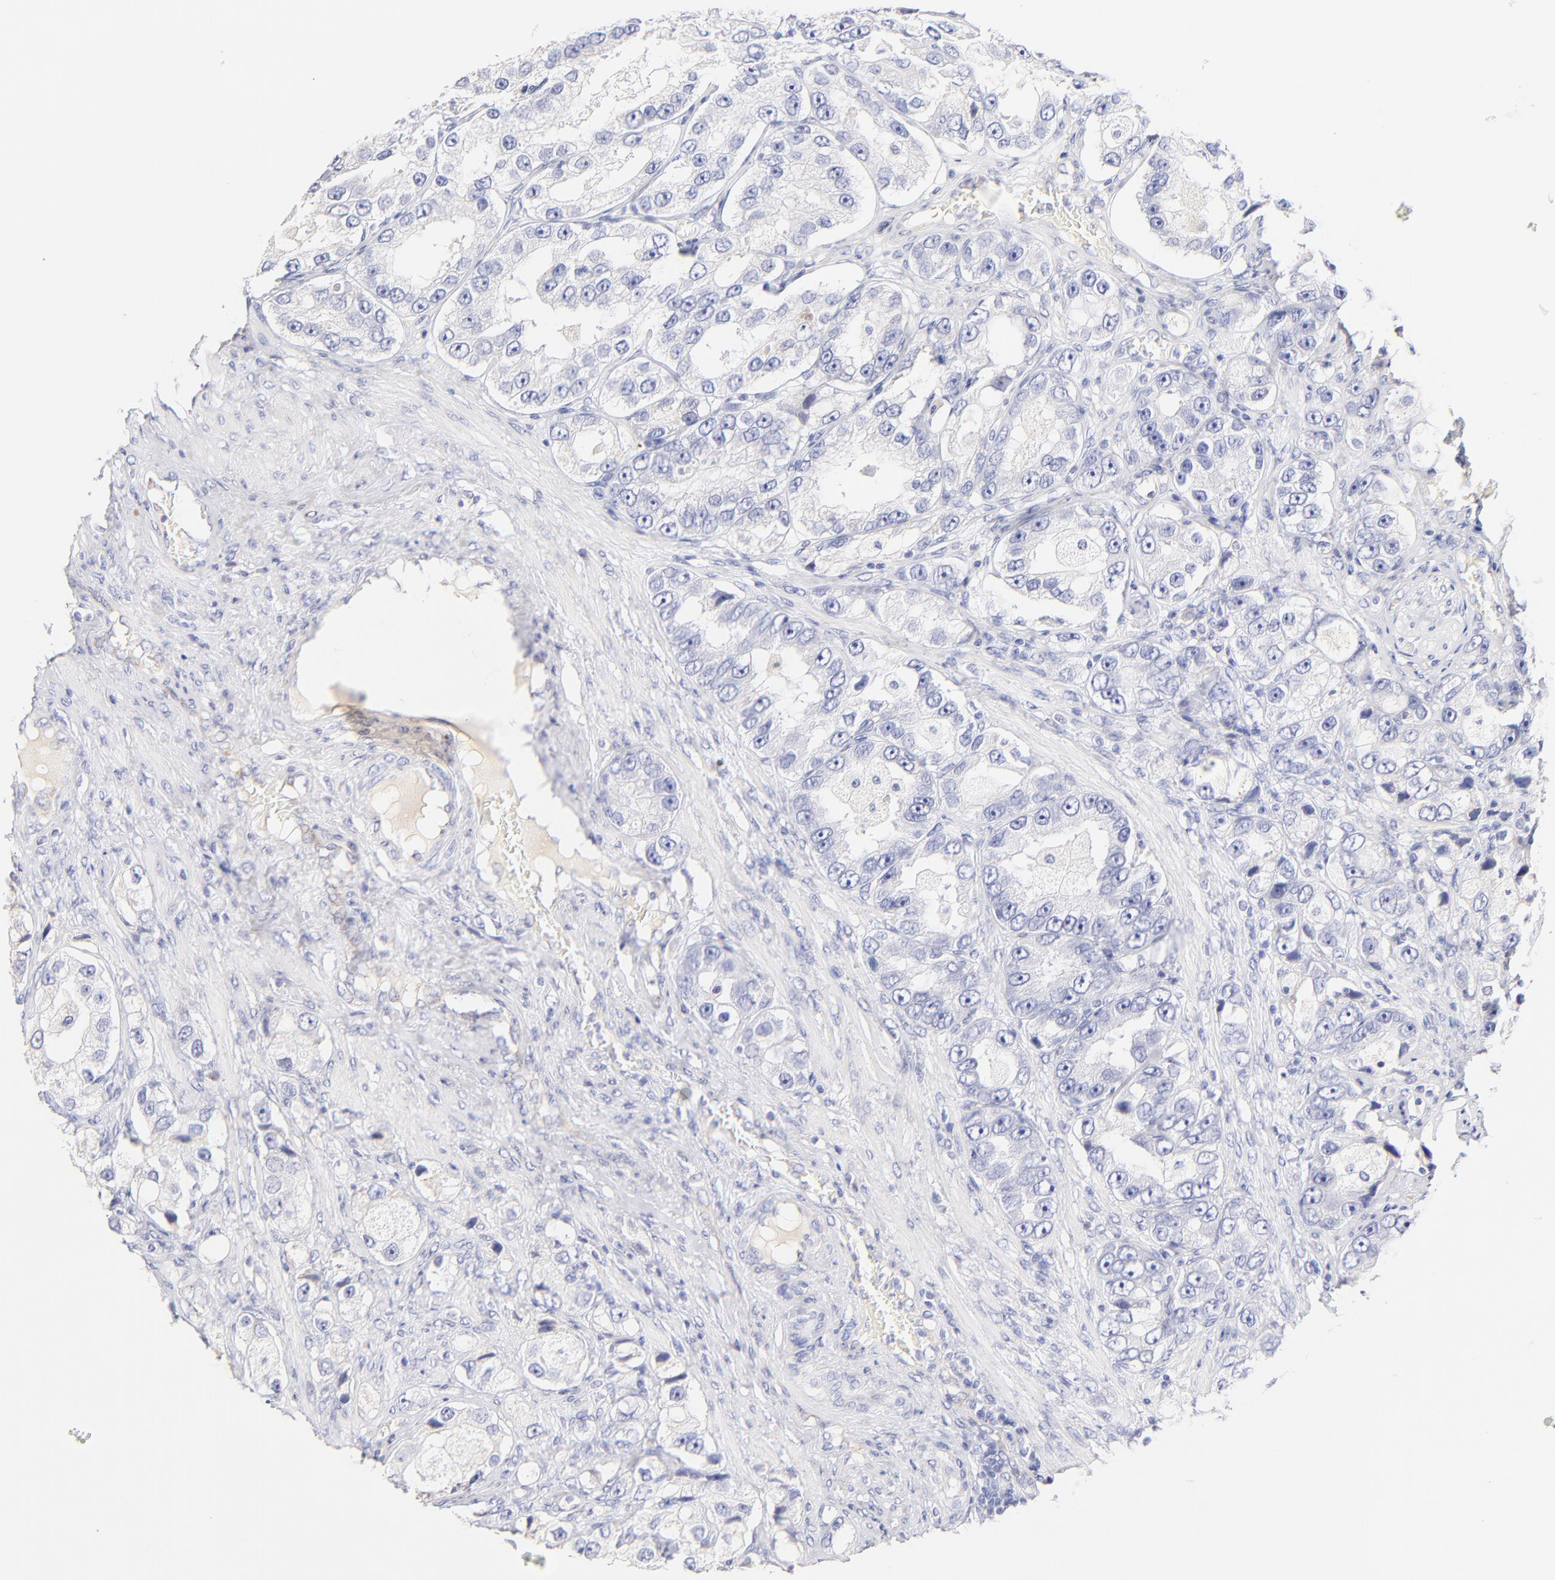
{"staining": {"intensity": "negative", "quantity": "none", "location": "none"}, "tissue": "prostate cancer", "cell_type": "Tumor cells", "image_type": "cancer", "snomed": [{"axis": "morphology", "description": "Adenocarcinoma, High grade"}, {"axis": "topography", "description": "Prostate"}], "caption": "An immunohistochemistry photomicrograph of prostate cancer (high-grade adenocarcinoma) is shown. There is no staining in tumor cells of prostate cancer (high-grade adenocarcinoma).", "gene": "ASB9", "patient": {"sex": "male", "age": 63}}